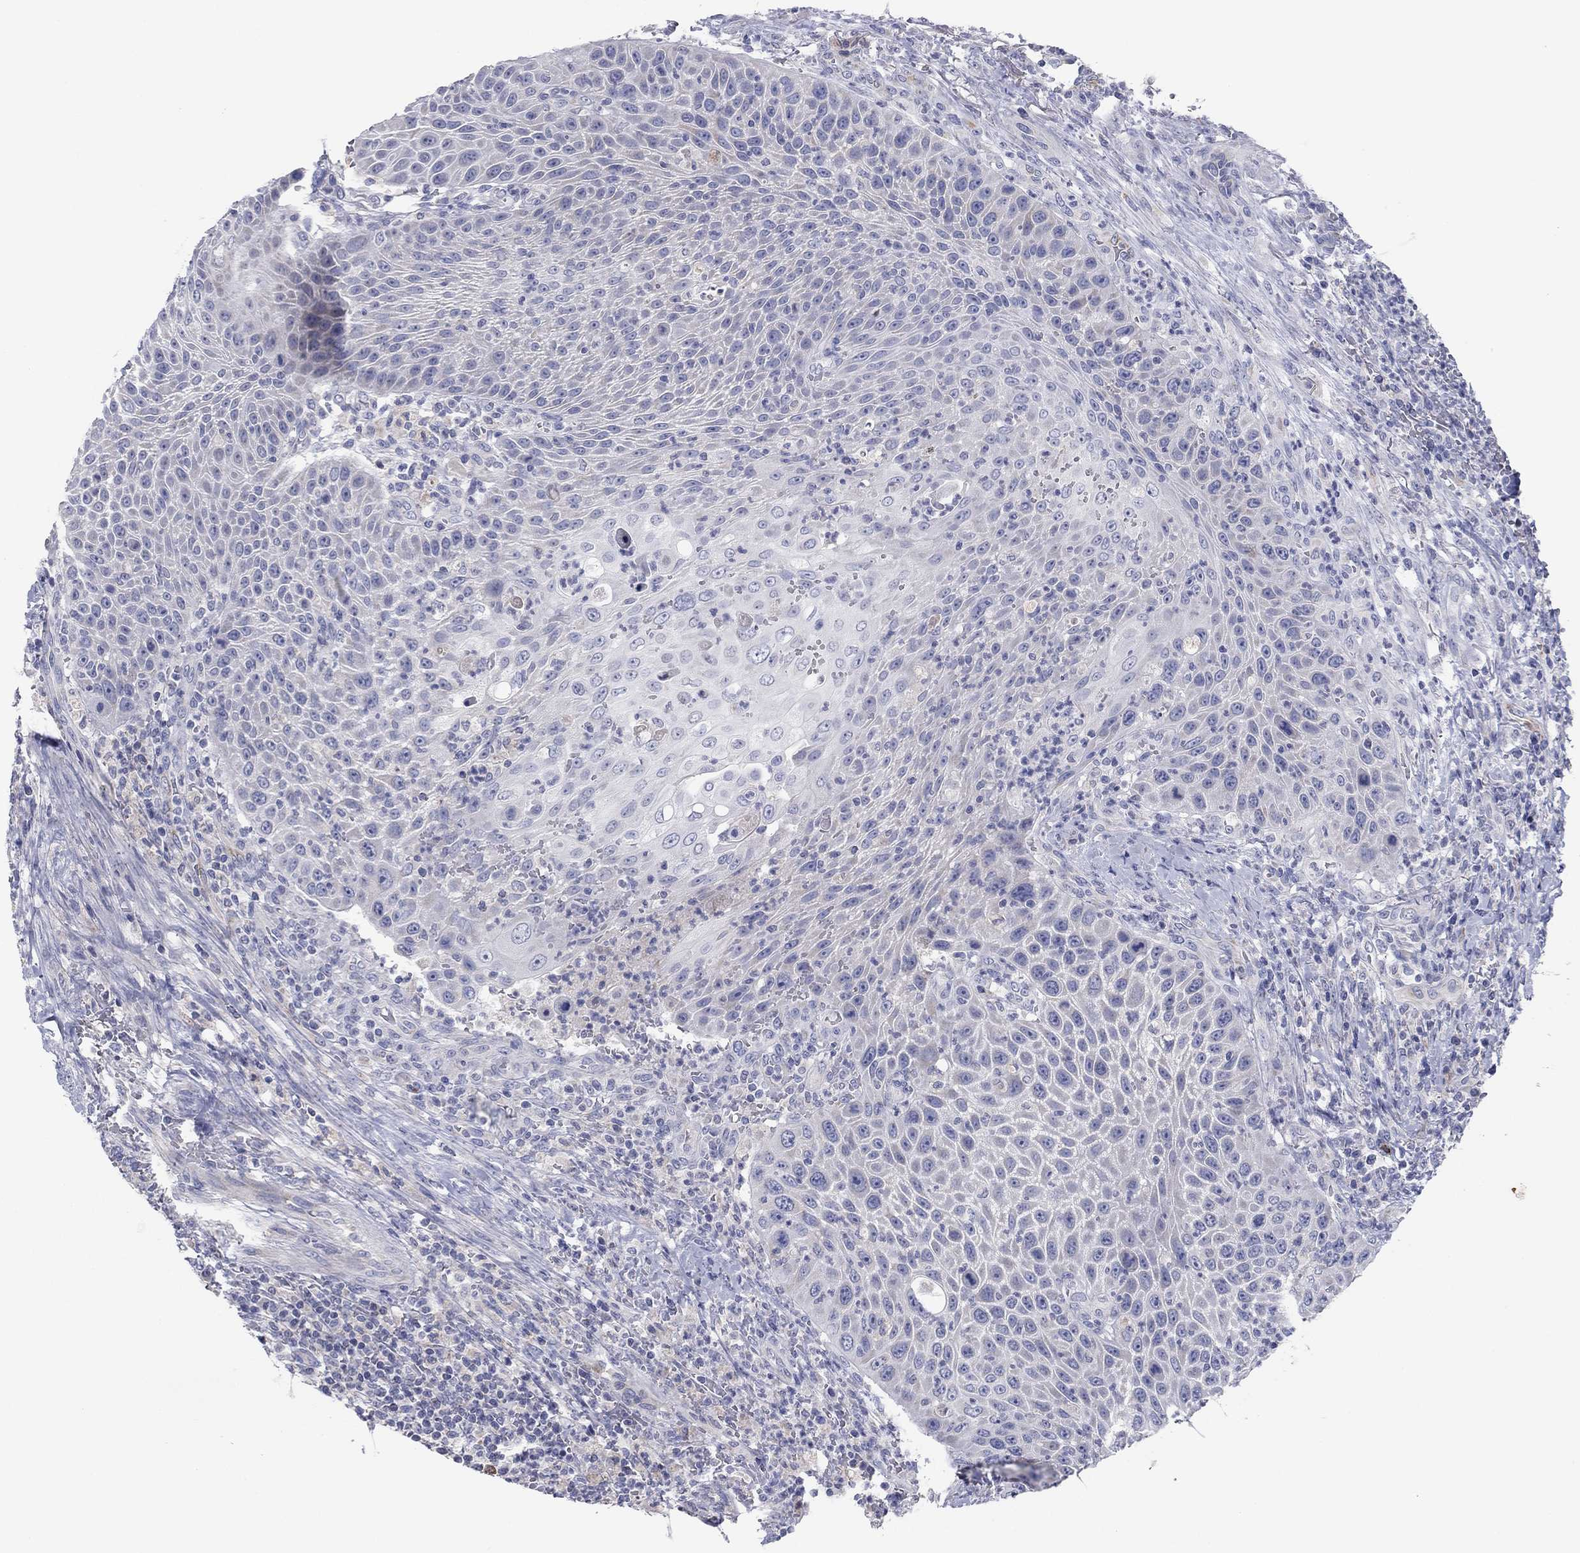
{"staining": {"intensity": "negative", "quantity": "none", "location": "none"}, "tissue": "head and neck cancer", "cell_type": "Tumor cells", "image_type": "cancer", "snomed": [{"axis": "morphology", "description": "Squamous cell carcinoma, NOS"}, {"axis": "topography", "description": "Head-Neck"}], "caption": "Immunohistochemistry of human head and neck cancer (squamous cell carcinoma) demonstrates no positivity in tumor cells.", "gene": "PTGDS", "patient": {"sex": "male", "age": 69}}